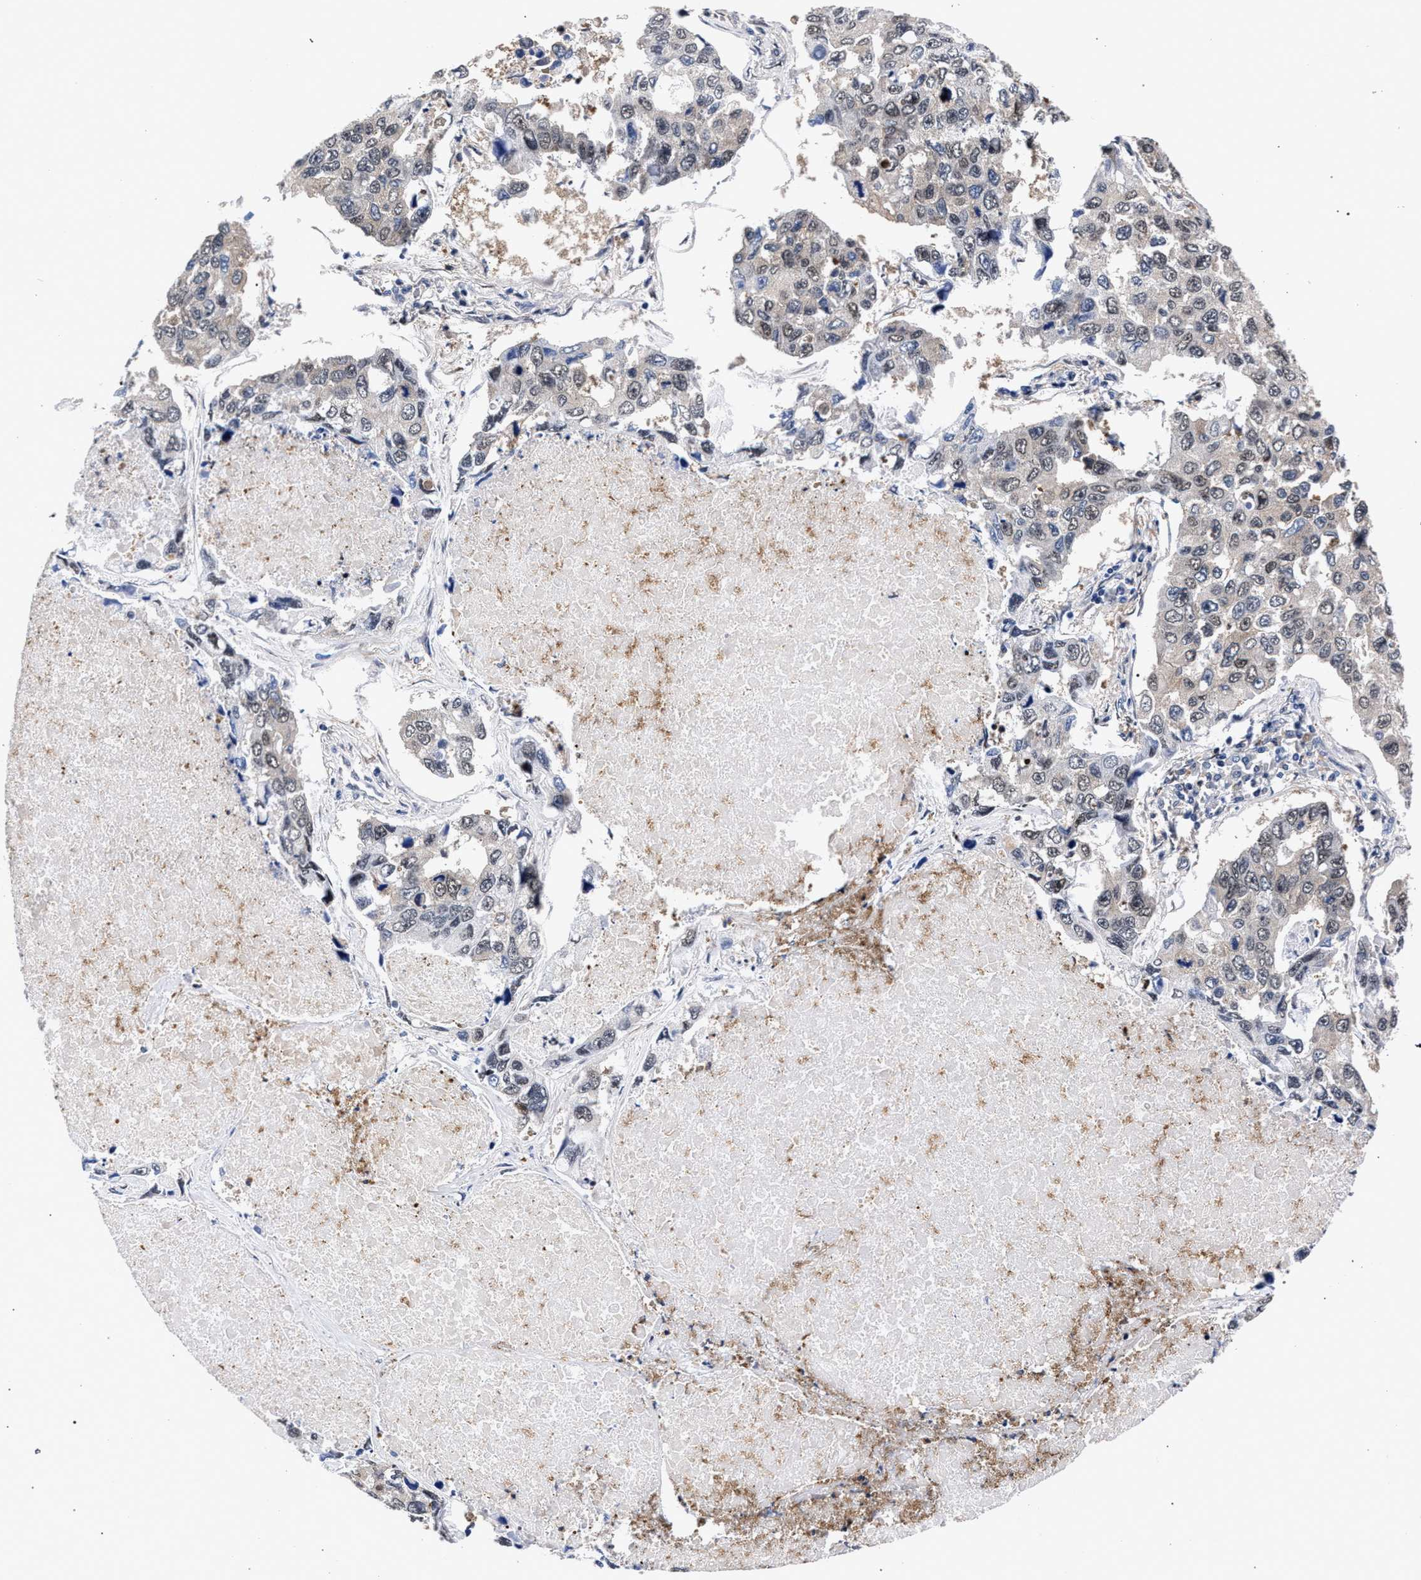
{"staining": {"intensity": "weak", "quantity": "25%-75%", "location": "nuclear"}, "tissue": "lung cancer", "cell_type": "Tumor cells", "image_type": "cancer", "snomed": [{"axis": "morphology", "description": "Adenocarcinoma, NOS"}, {"axis": "topography", "description": "Lung"}], "caption": "Tumor cells display low levels of weak nuclear staining in about 25%-75% of cells in human lung cancer (adenocarcinoma). The staining is performed using DAB (3,3'-diaminobenzidine) brown chromogen to label protein expression. The nuclei are counter-stained blue using hematoxylin.", "gene": "ZNF462", "patient": {"sex": "male", "age": 64}}